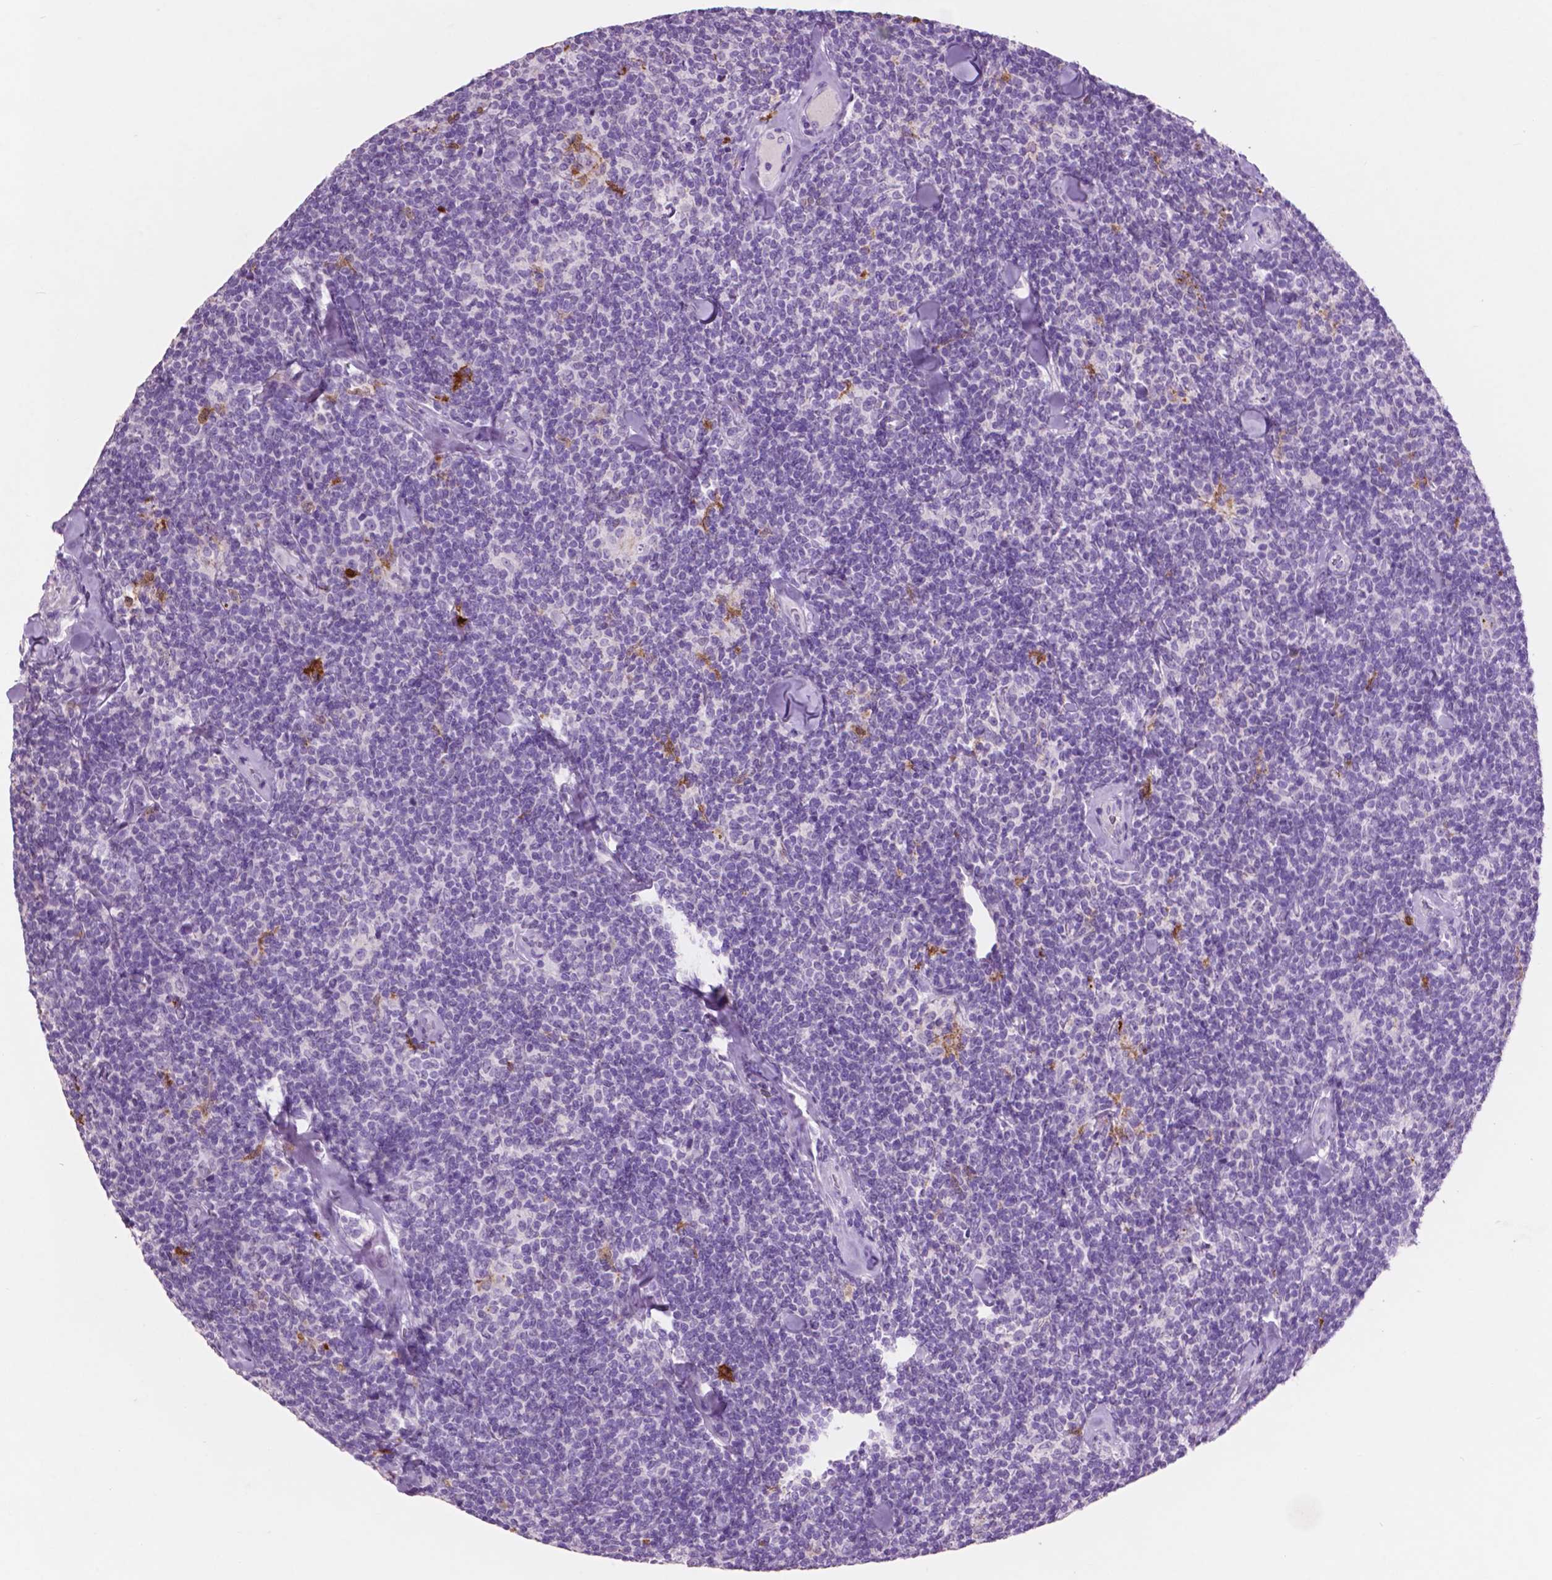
{"staining": {"intensity": "negative", "quantity": "none", "location": "none"}, "tissue": "lymphoma", "cell_type": "Tumor cells", "image_type": "cancer", "snomed": [{"axis": "morphology", "description": "Malignant lymphoma, non-Hodgkin's type, Low grade"}, {"axis": "topography", "description": "Lymph node"}], "caption": "Immunohistochemical staining of lymphoma demonstrates no significant positivity in tumor cells.", "gene": "IDO1", "patient": {"sex": "female", "age": 56}}